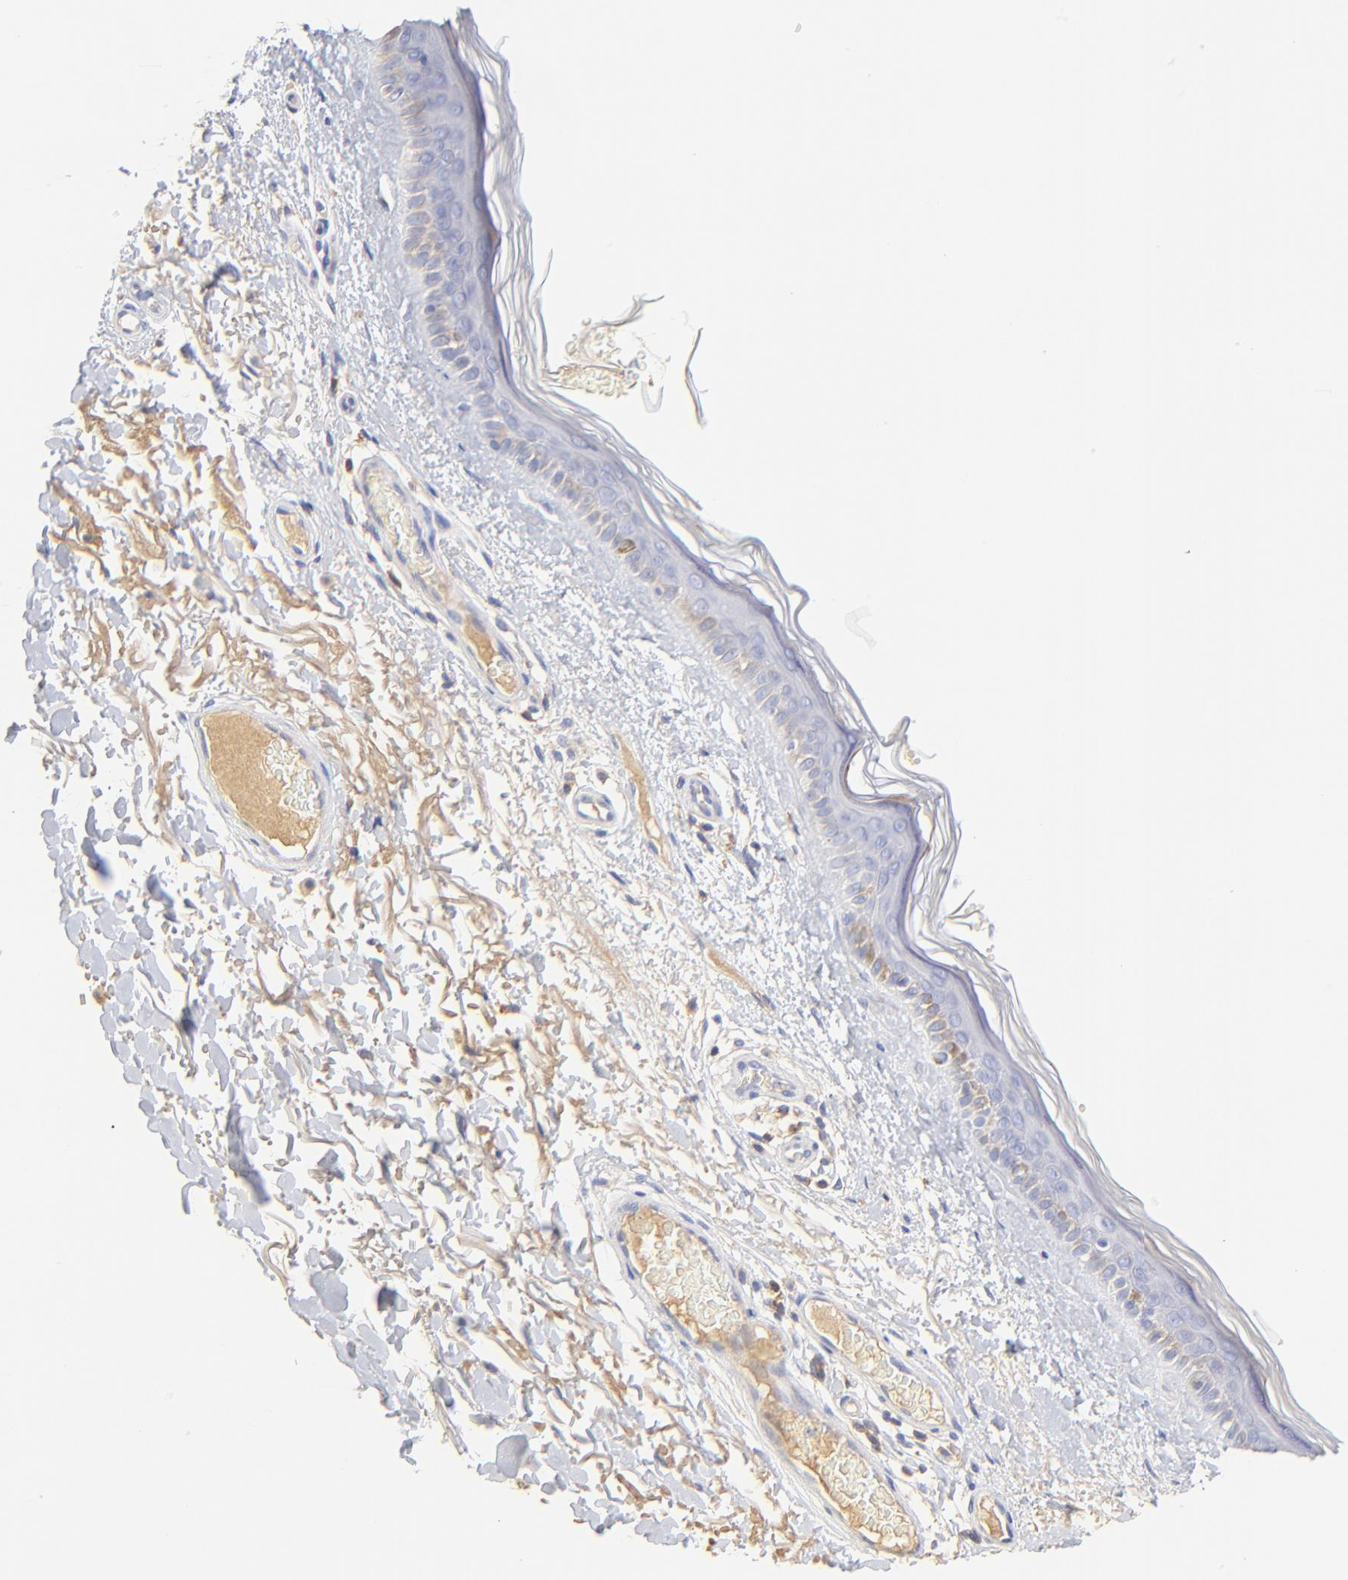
{"staining": {"intensity": "weak", "quantity": ">75%", "location": "cytoplasmic/membranous"}, "tissue": "skin", "cell_type": "Fibroblasts", "image_type": "normal", "snomed": [{"axis": "morphology", "description": "Normal tissue, NOS"}, {"axis": "topography", "description": "Skin"}], "caption": "Fibroblasts demonstrate weak cytoplasmic/membranous positivity in approximately >75% of cells in unremarkable skin. The staining was performed using DAB (3,3'-diaminobenzidine) to visualize the protein expression in brown, while the nuclei were stained in blue with hematoxylin (Magnification: 20x).", "gene": "MDGA2", "patient": {"sex": "male", "age": 63}}